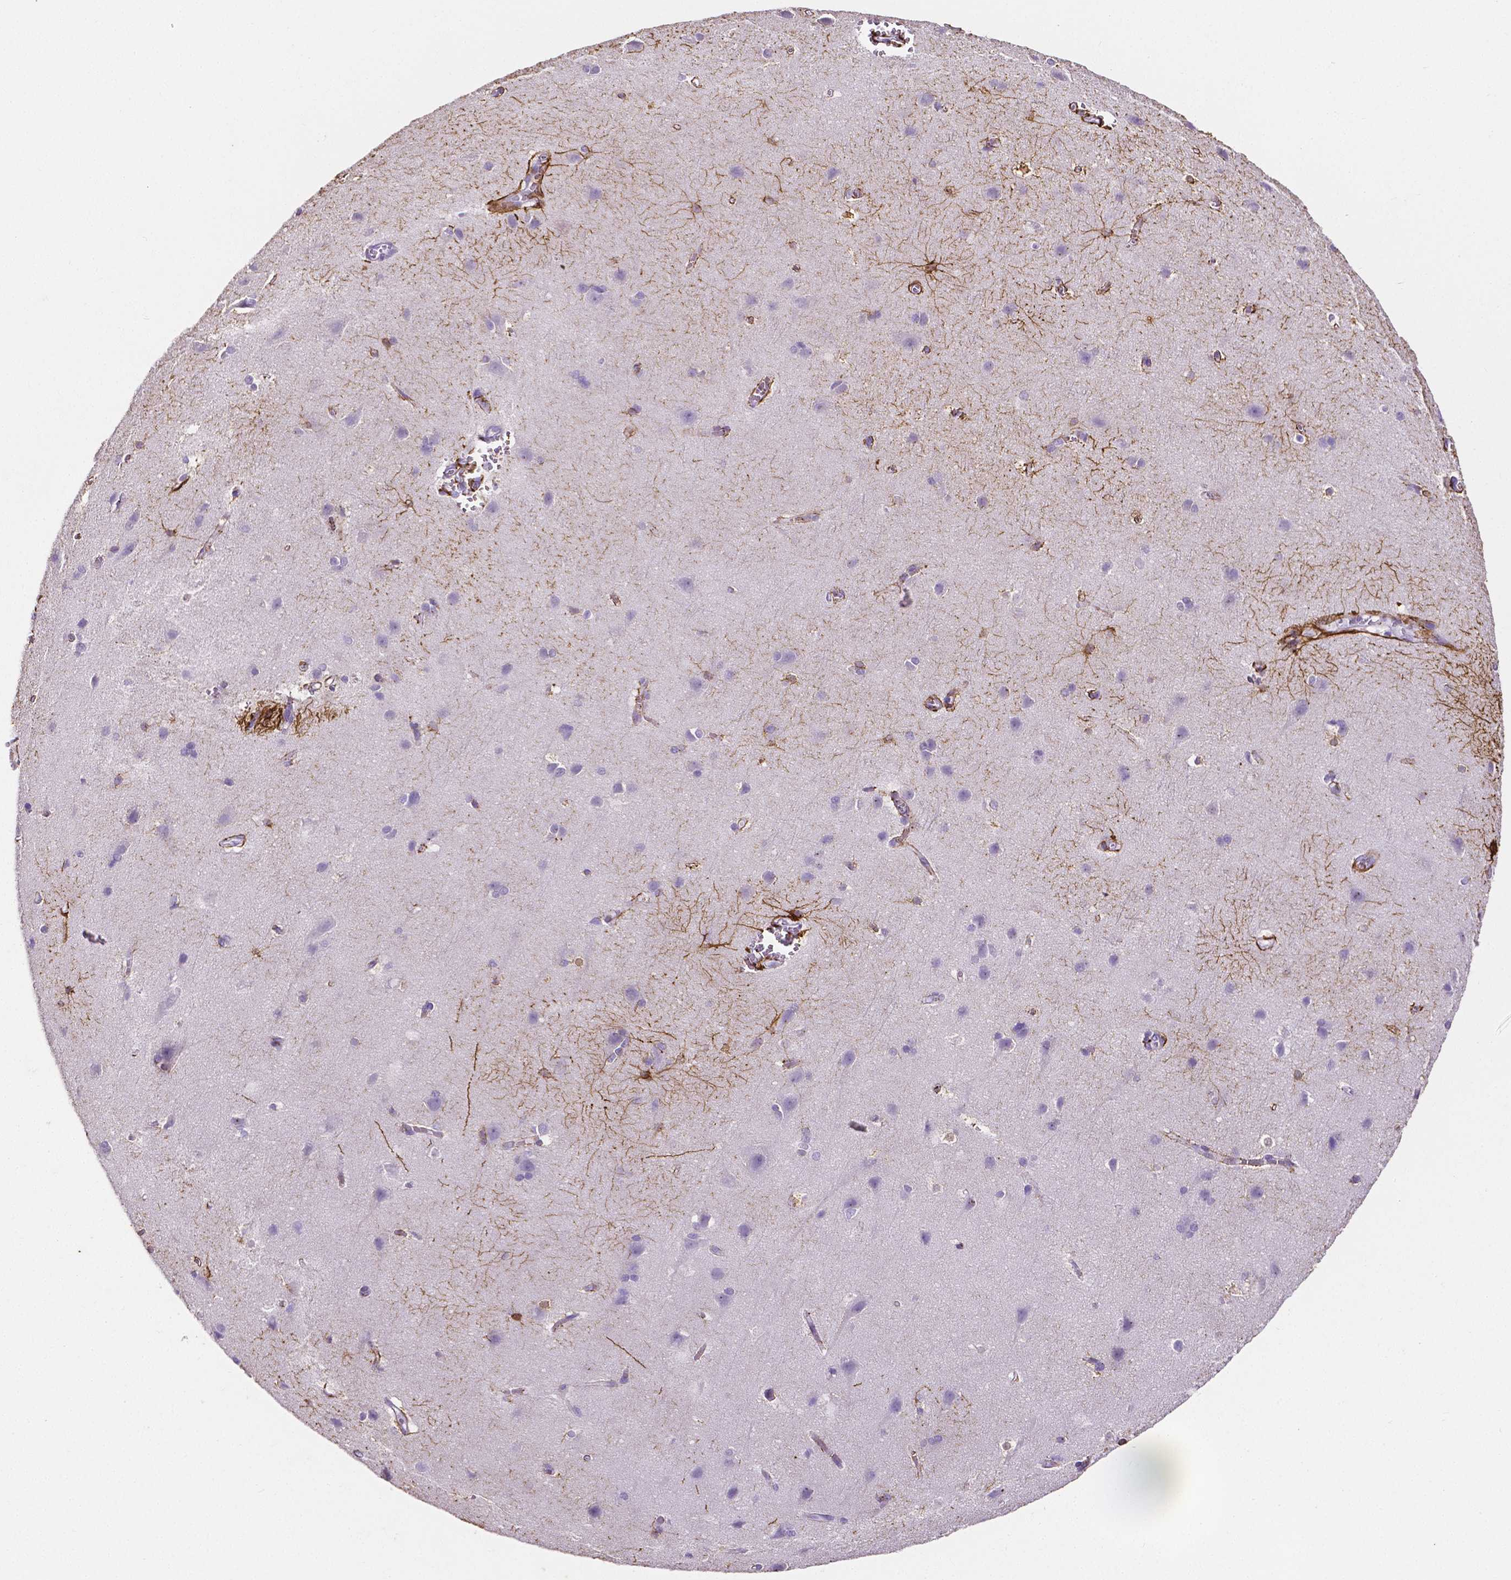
{"staining": {"intensity": "negative", "quantity": "none", "location": "none"}, "tissue": "cerebral cortex", "cell_type": "Endothelial cells", "image_type": "normal", "snomed": [{"axis": "morphology", "description": "Normal tissue, NOS"}, {"axis": "topography", "description": "Cerebral cortex"}], "caption": "DAB (3,3'-diaminobenzidine) immunohistochemical staining of benign cerebral cortex exhibits no significant staining in endothelial cells. The staining is performed using DAB brown chromogen with nuclei counter-stained in using hematoxylin.", "gene": "SLC22A2", "patient": {"sex": "male", "age": 37}}